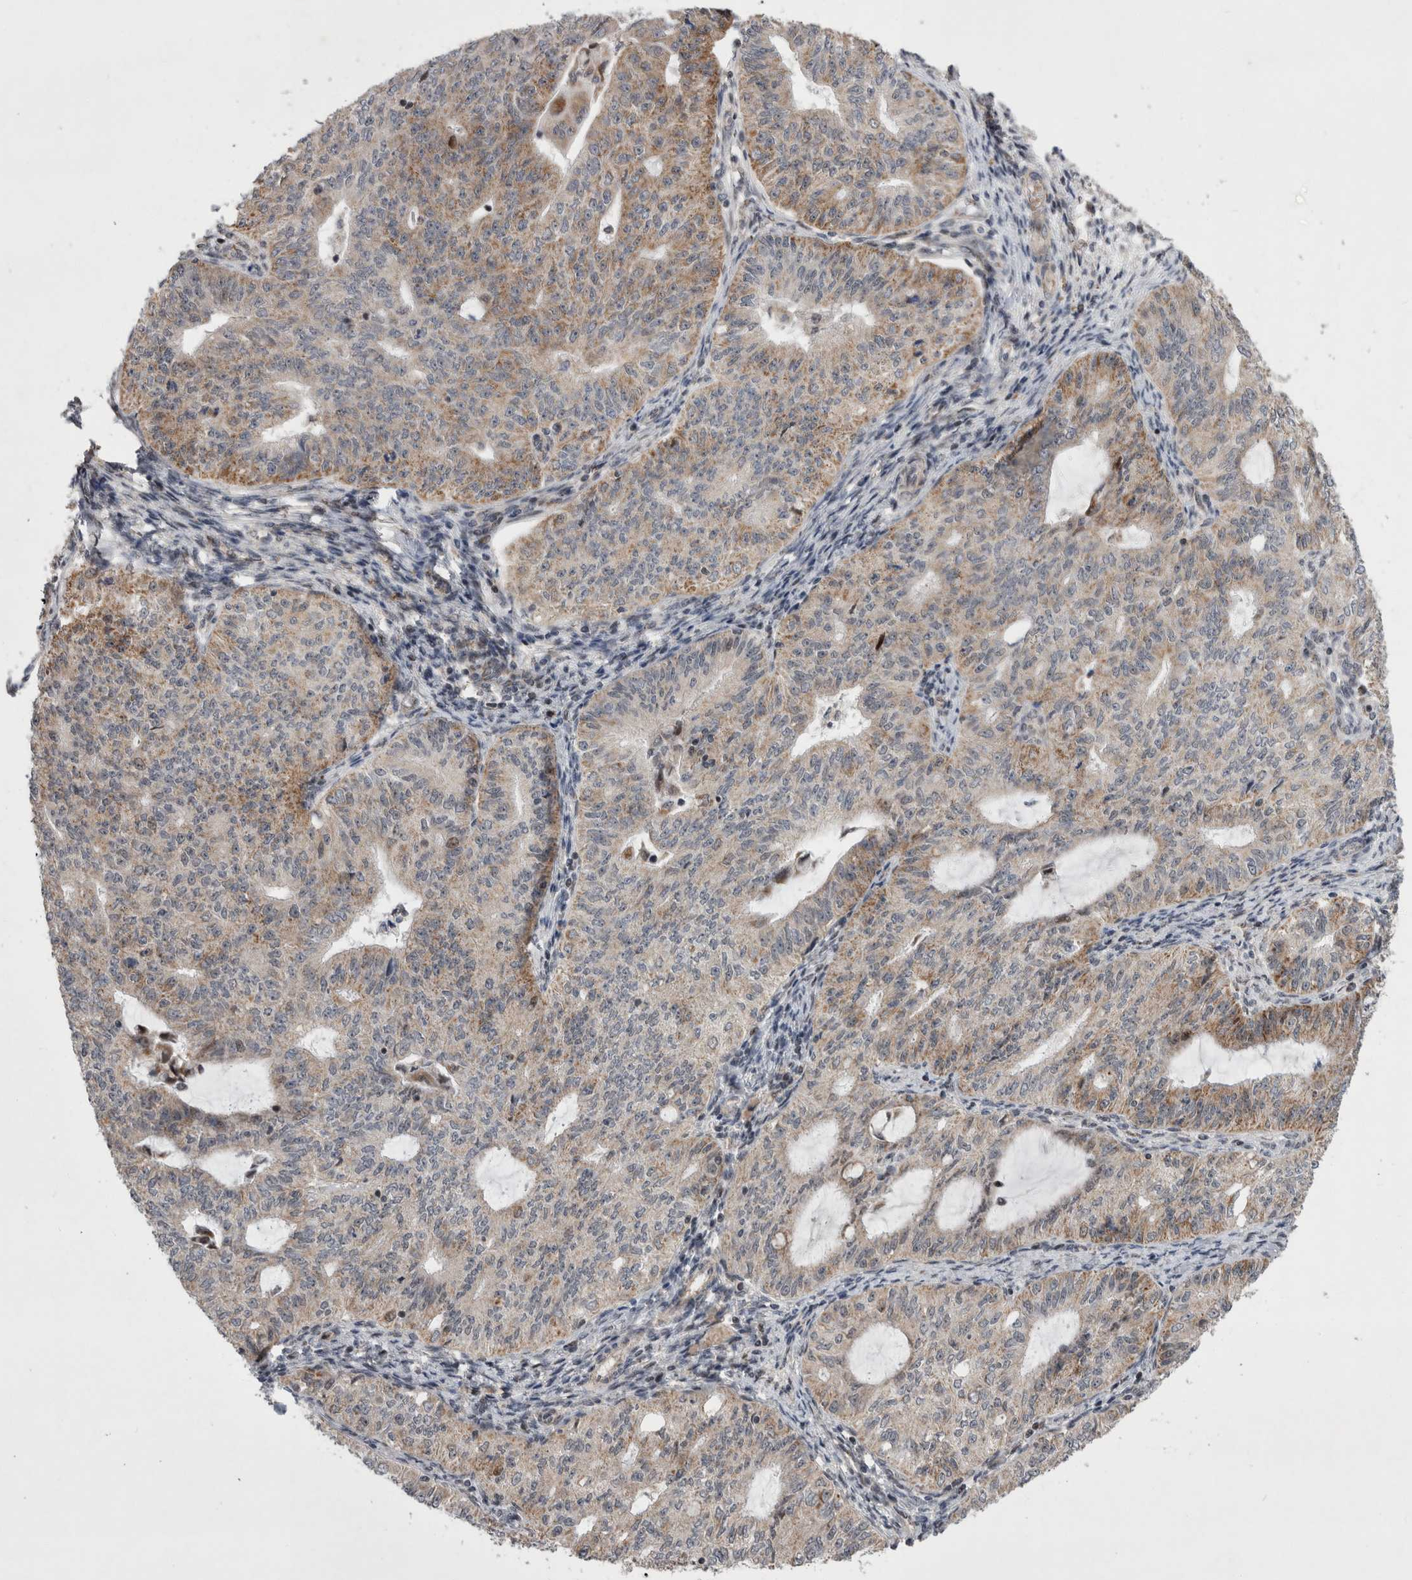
{"staining": {"intensity": "moderate", "quantity": "25%-75%", "location": "cytoplasmic/membranous"}, "tissue": "endometrial cancer", "cell_type": "Tumor cells", "image_type": "cancer", "snomed": [{"axis": "morphology", "description": "Adenocarcinoma, NOS"}, {"axis": "topography", "description": "Endometrium"}], "caption": "Immunohistochemistry of human endometrial cancer exhibits medium levels of moderate cytoplasmic/membranous staining in about 25%-75% of tumor cells. The protein is stained brown, and the nuclei are stained in blue (DAB (3,3'-diaminobenzidine) IHC with brightfield microscopy, high magnification).", "gene": "MRPL37", "patient": {"sex": "female", "age": 32}}